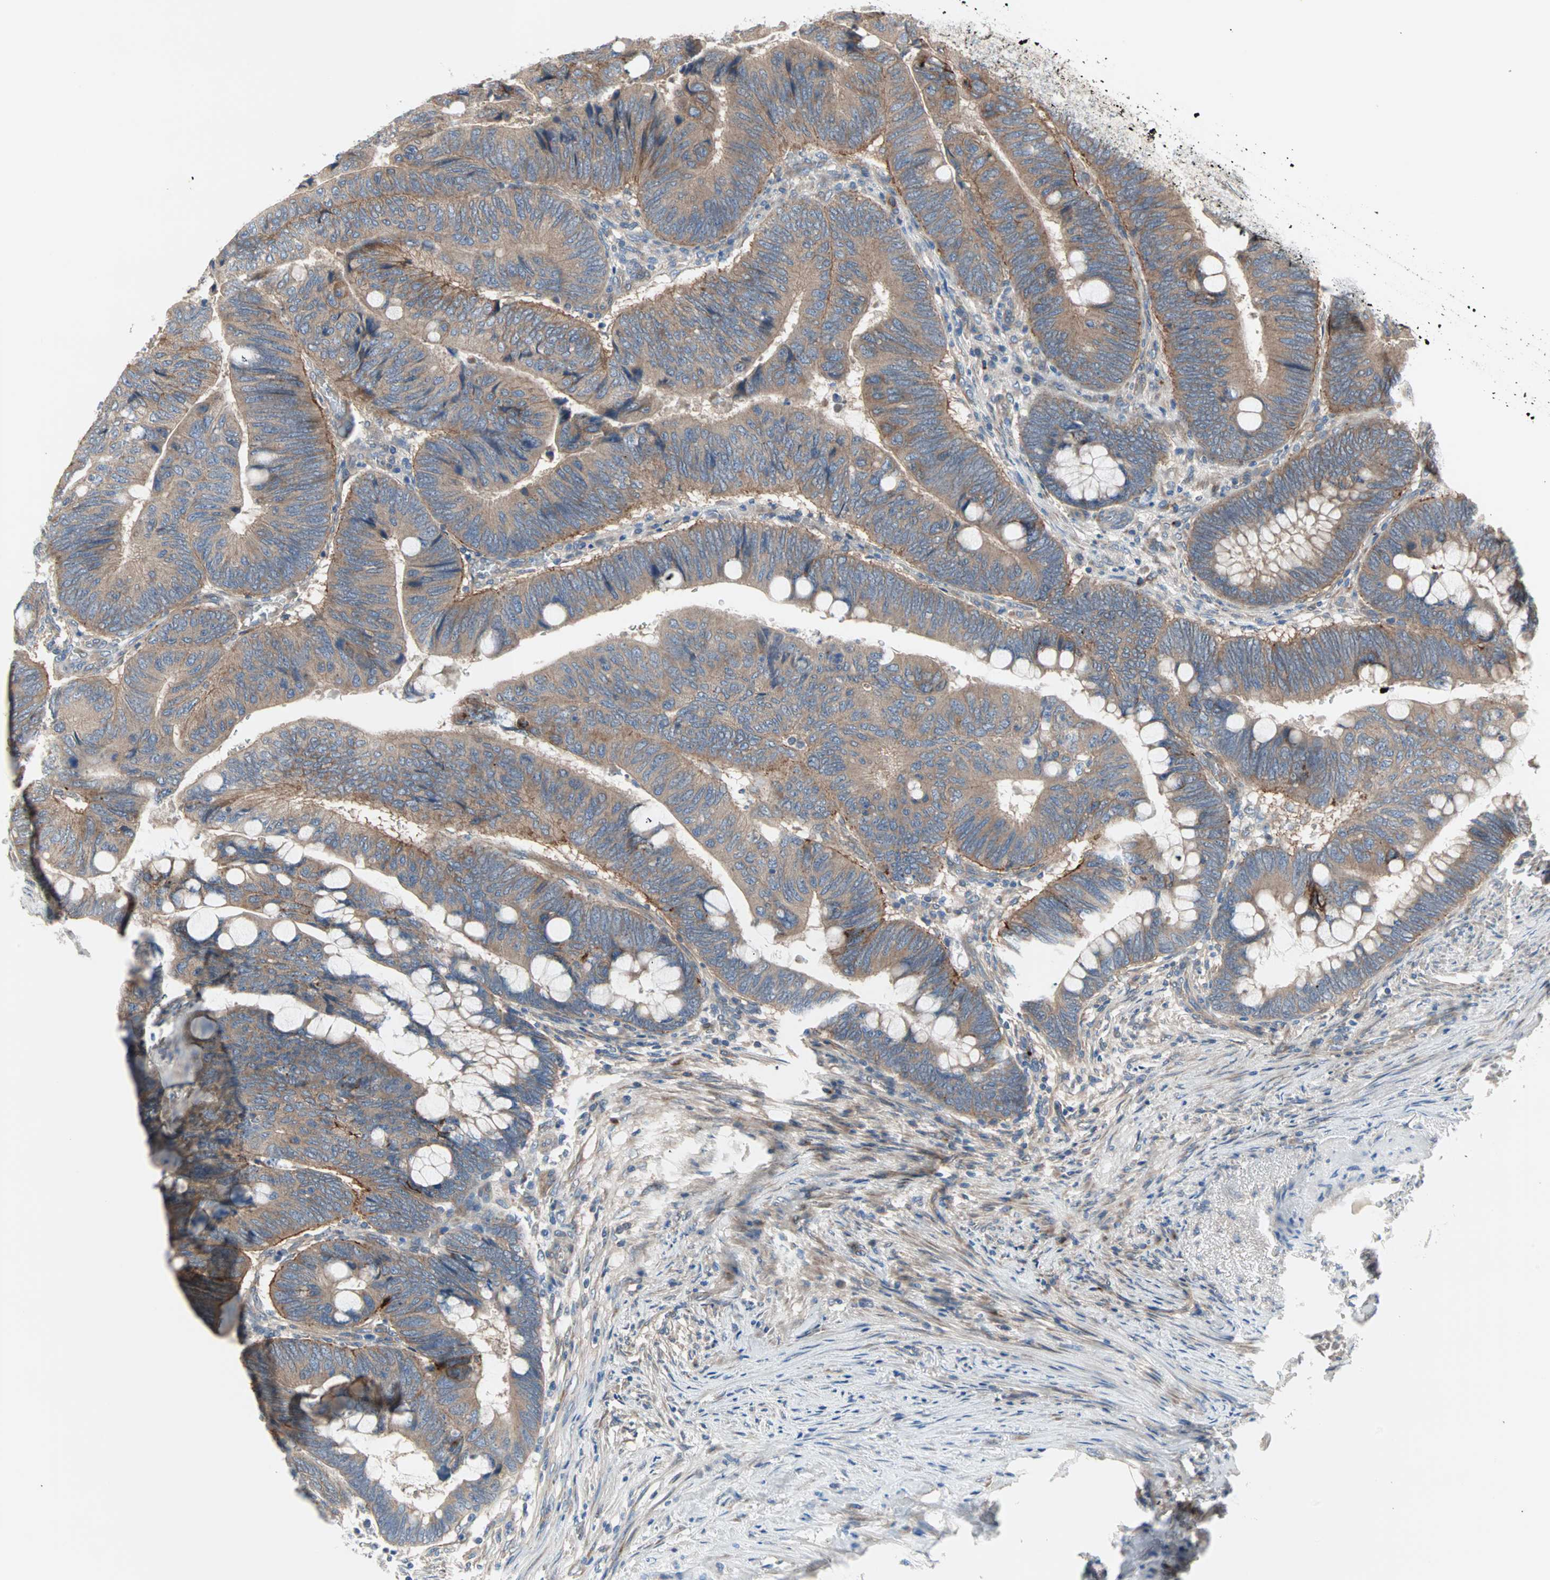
{"staining": {"intensity": "weak", "quantity": ">75%", "location": "cytoplasmic/membranous"}, "tissue": "colorectal cancer", "cell_type": "Tumor cells", "image_type": "cancer", "snomed": [{"axis": "morphology", "description": "Normal tissue, NOS"}, {"axis": "morphology", "description": "Adenocarcinoma, NOS"}, {"axis": "topography", "description": "Rectum"}, {"axis": "topography", "description": "Peripheral nerve tissue"}], "caption": "Tumor cells exhibit low levels of weak cytoplasmic/membranous staining in about >75% of cells in human adenocarcinoma (colorectal).", "gene": "PDE8A", "patient": {"sex": "male", "age": 92}}